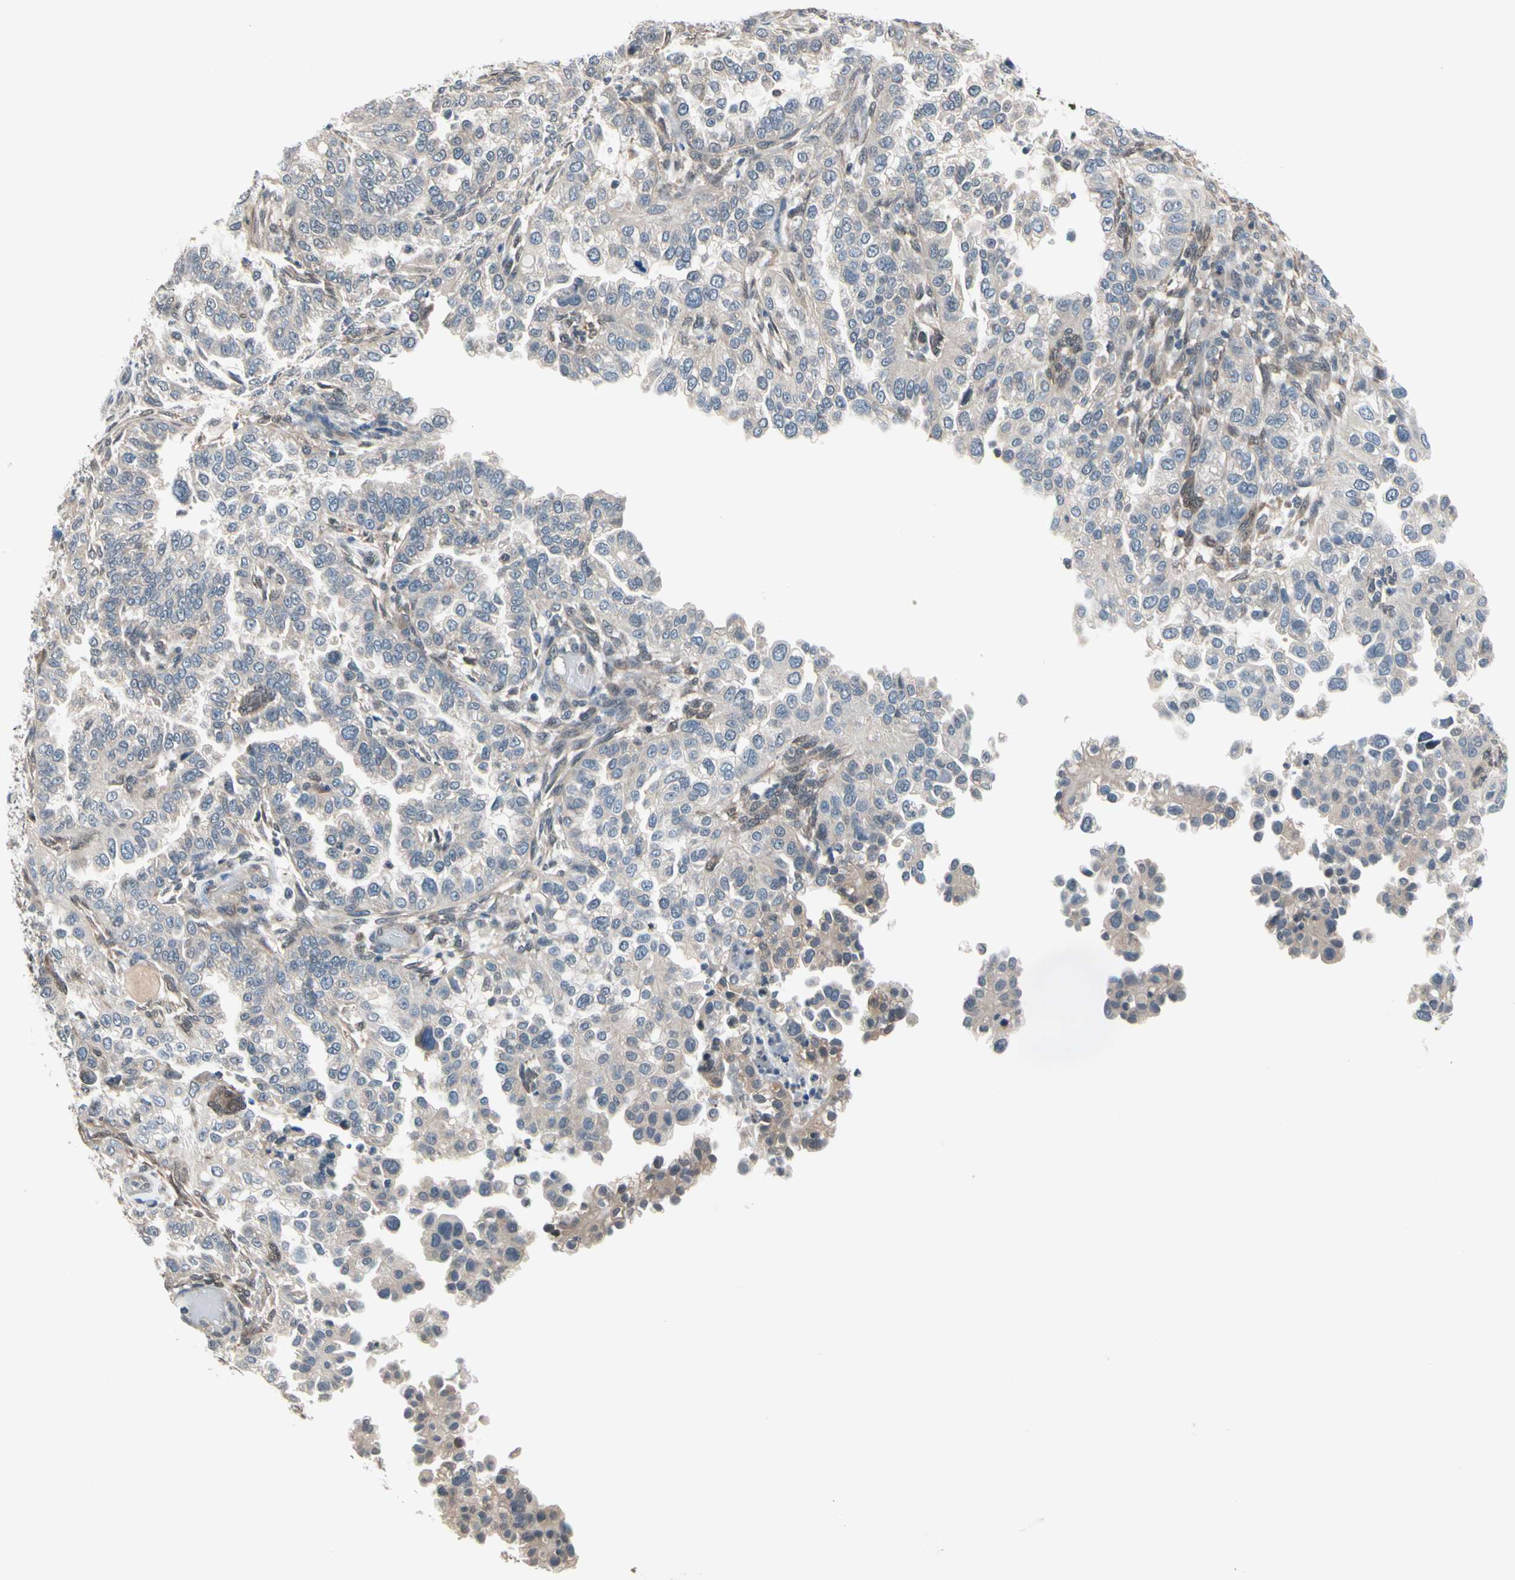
{"staining": {"intensity": "weak", "quantity": ">75%", "location": "cytoplasmic/membranous"}, "tissue": "endometrial cancer", "cell_type": "Tumor cells", "image_type": "cancer", "snomed": [{"axis": "morphology", "description": "Adenocarcinoma, NOS"}, {"axis": "topography", "description": "Endometrium"}], "caption": "A histopathology image showing weak cytoplasmic/membranous expression in about >75% of tumor cells in endometrial adenocarcinoma, as visualized by brown immunohistochemical staining.", "gene": "PRDX6", "patient": {"sex": "female", "age": 85}}